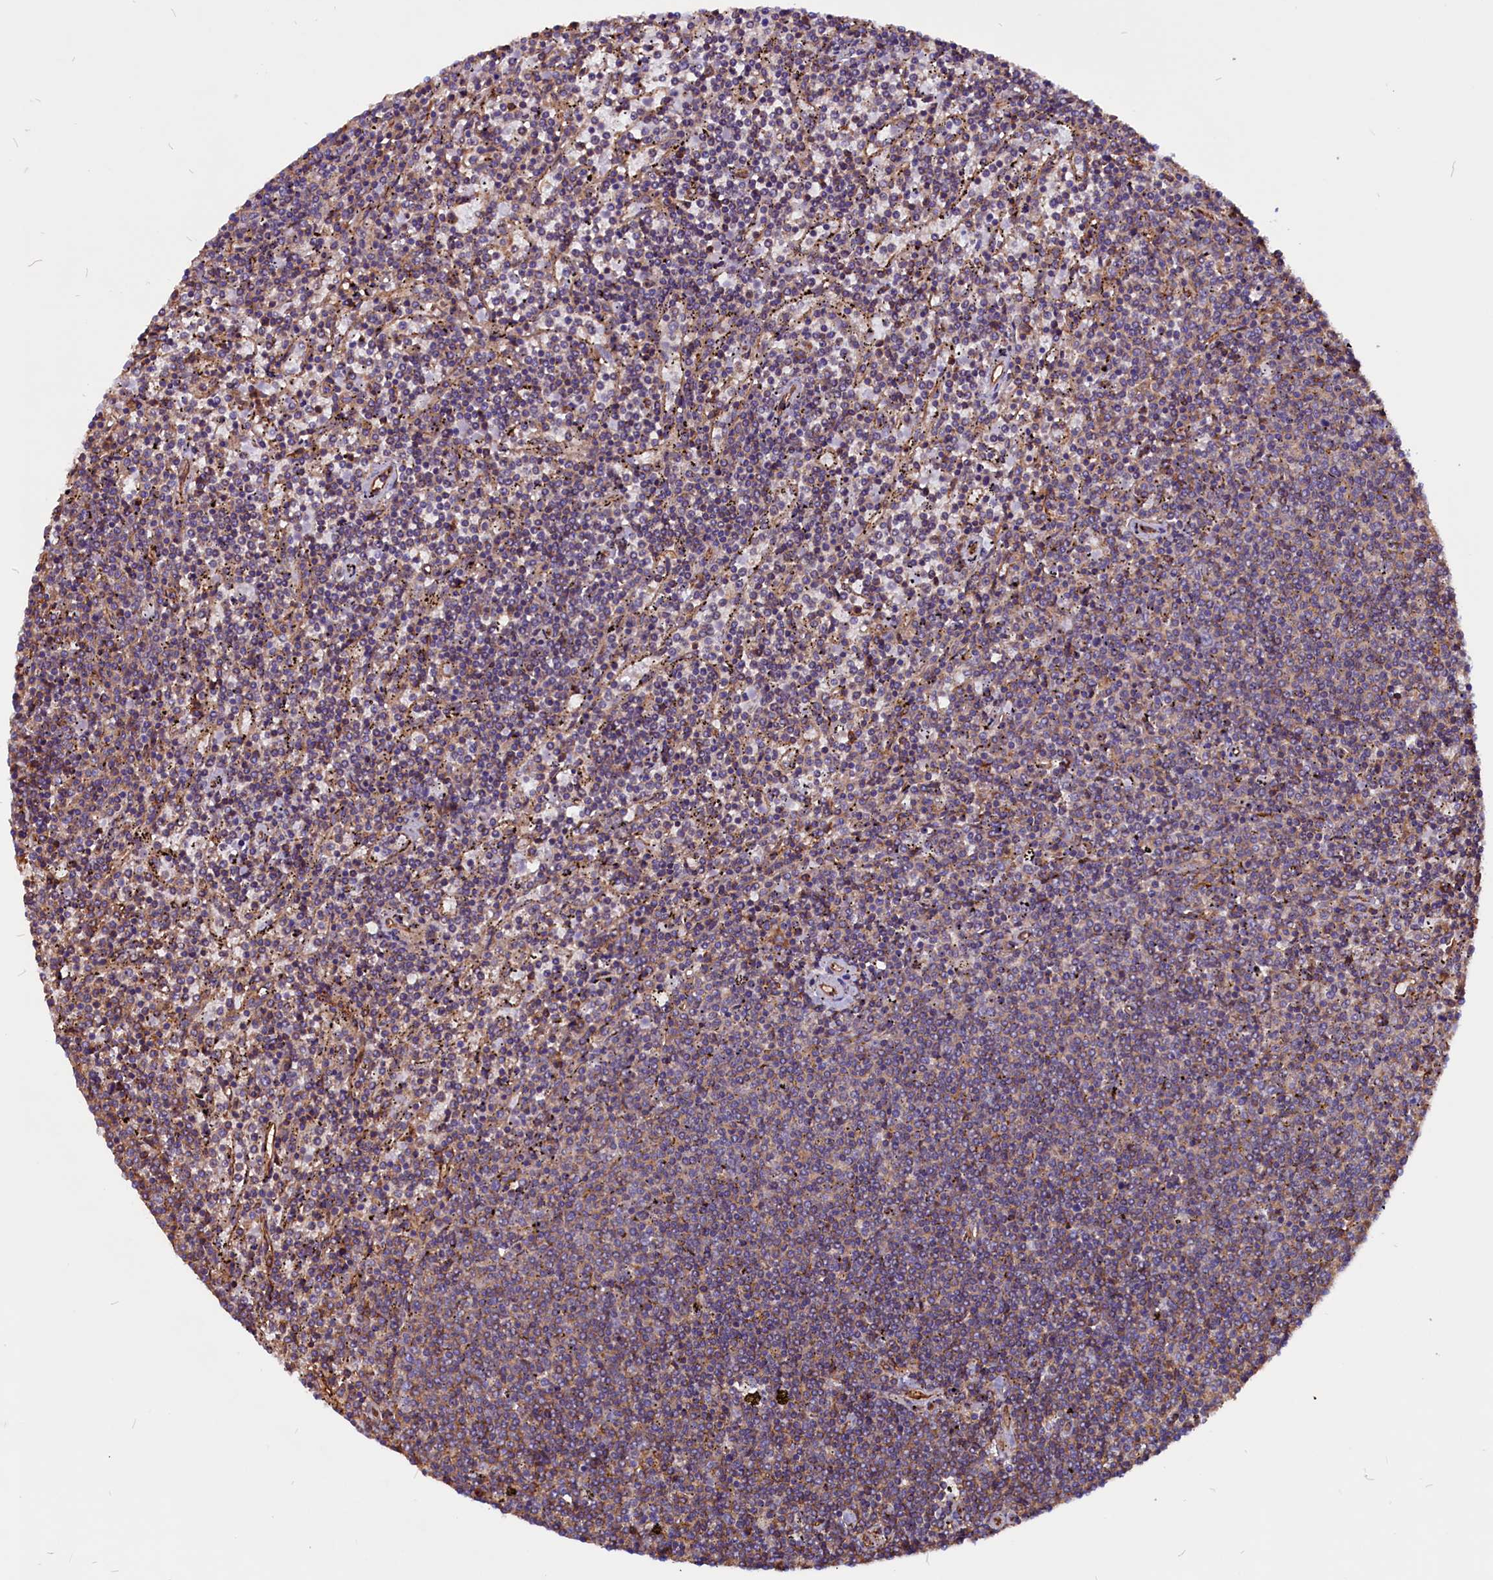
{"staining": {"intensity": "weak", "quantity": "<25%", "location": "cytoplasmic/membranous"}, "tissue": "lymphoma", "cell_type": "Tumor cells", "image_type": "cancer", "snomed": [{"axis": "morphology", "description": "Malignant lymphoma, non-Hodgkin's type, Low grade"}, {"axis": "topography", "description": "Spleen"}], "caption": "There is no significant positivity in tumor cells of lymphoma.", "gene": "ZNF749", "patient": {"sex": "female", "age": 50}}